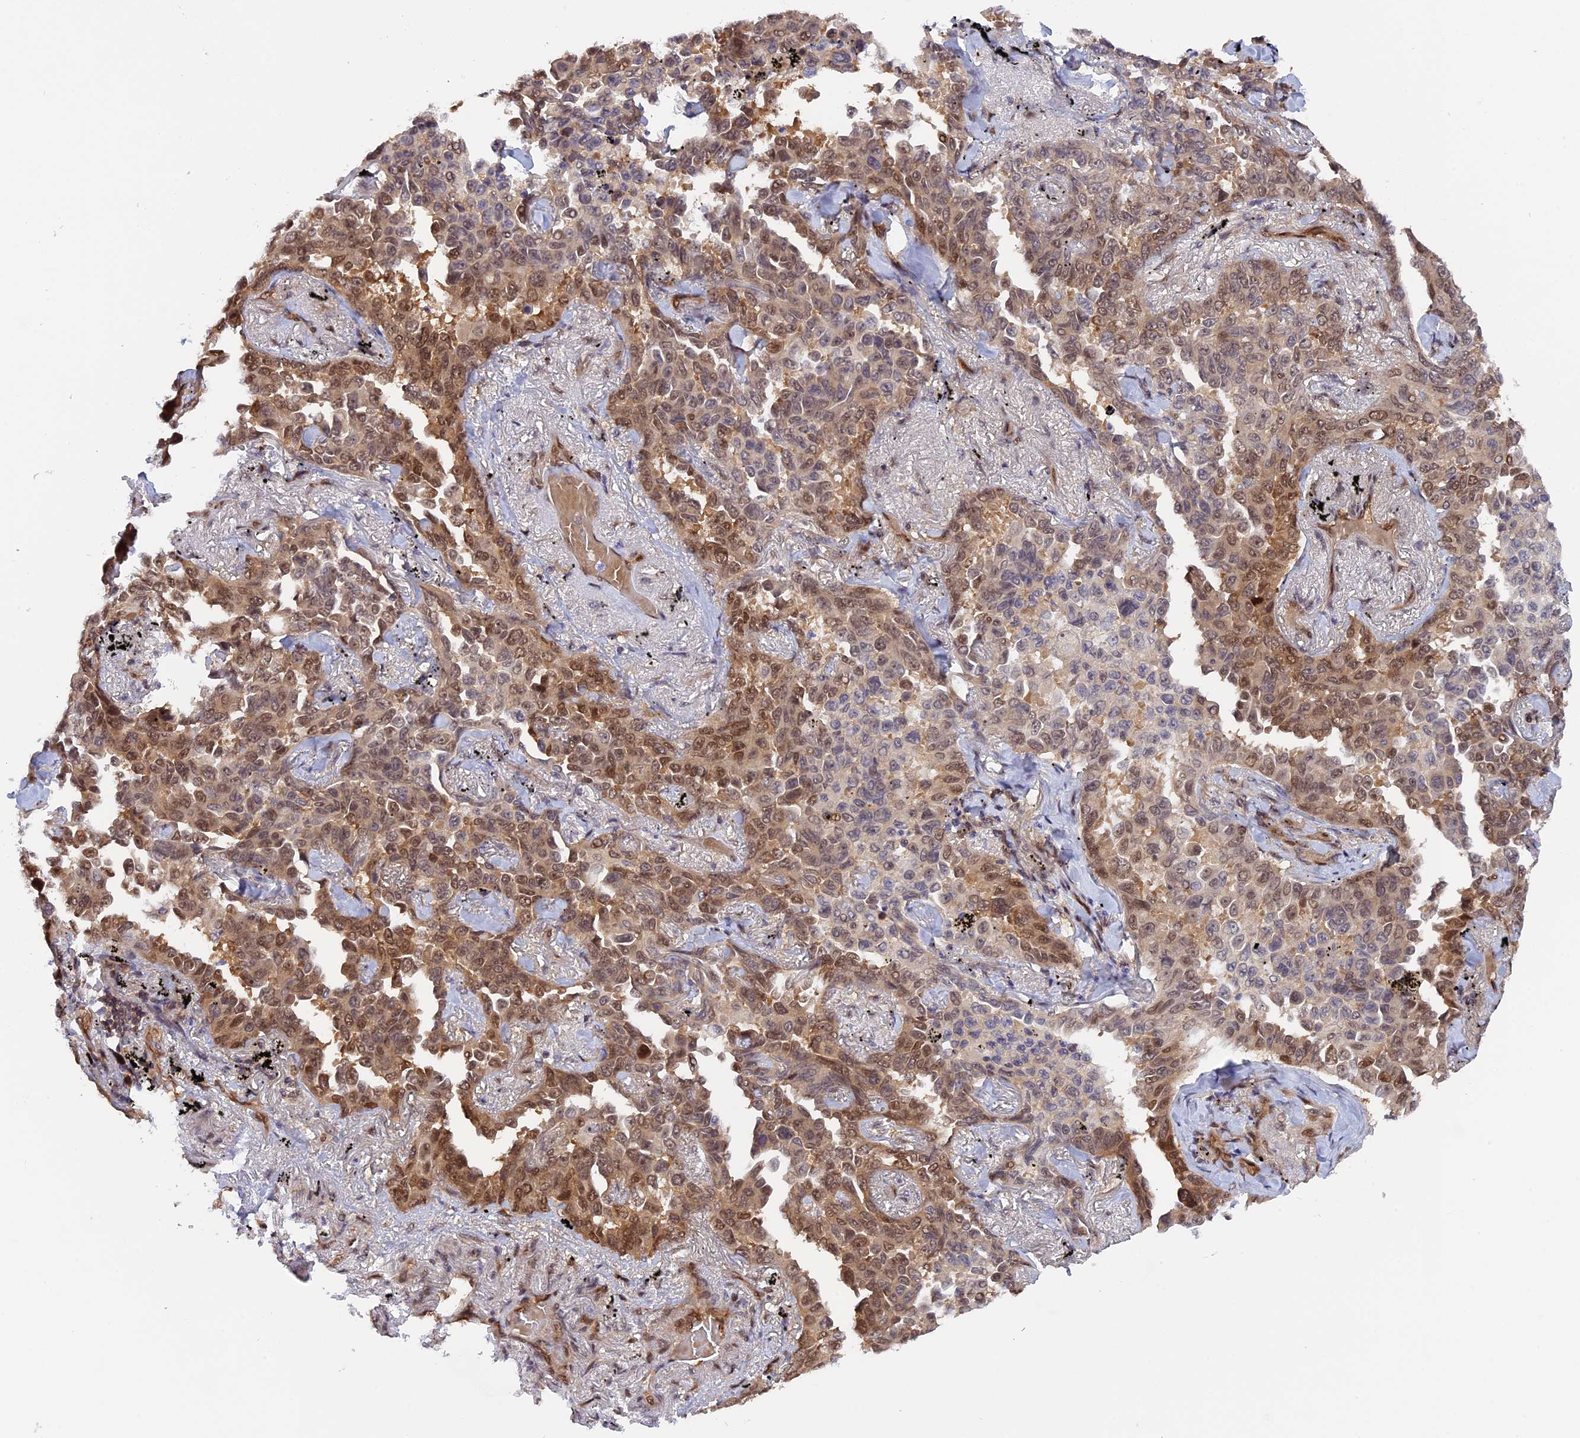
{"staining": {"intensity": "moderate", "quantity": "25%-75%", "location": "nuclear"}, "tissue": "lung cancer", "cell_type": "Tumor cells", "image_type": "cancer", "snomed": [{"axis": "morphology", "description": "Adenocarcinoma, NOS"}, {"axis": "topography", "description": "Lung"}], "caption": "Human lung cancer (adenocarcinoma) stained for a protein (brown) reveals moderate nuclear positive expression in approximately 25%-75% of tumor cells.", "gene": "ZNF428", "patient": {"sex": "female", "age": 67}}